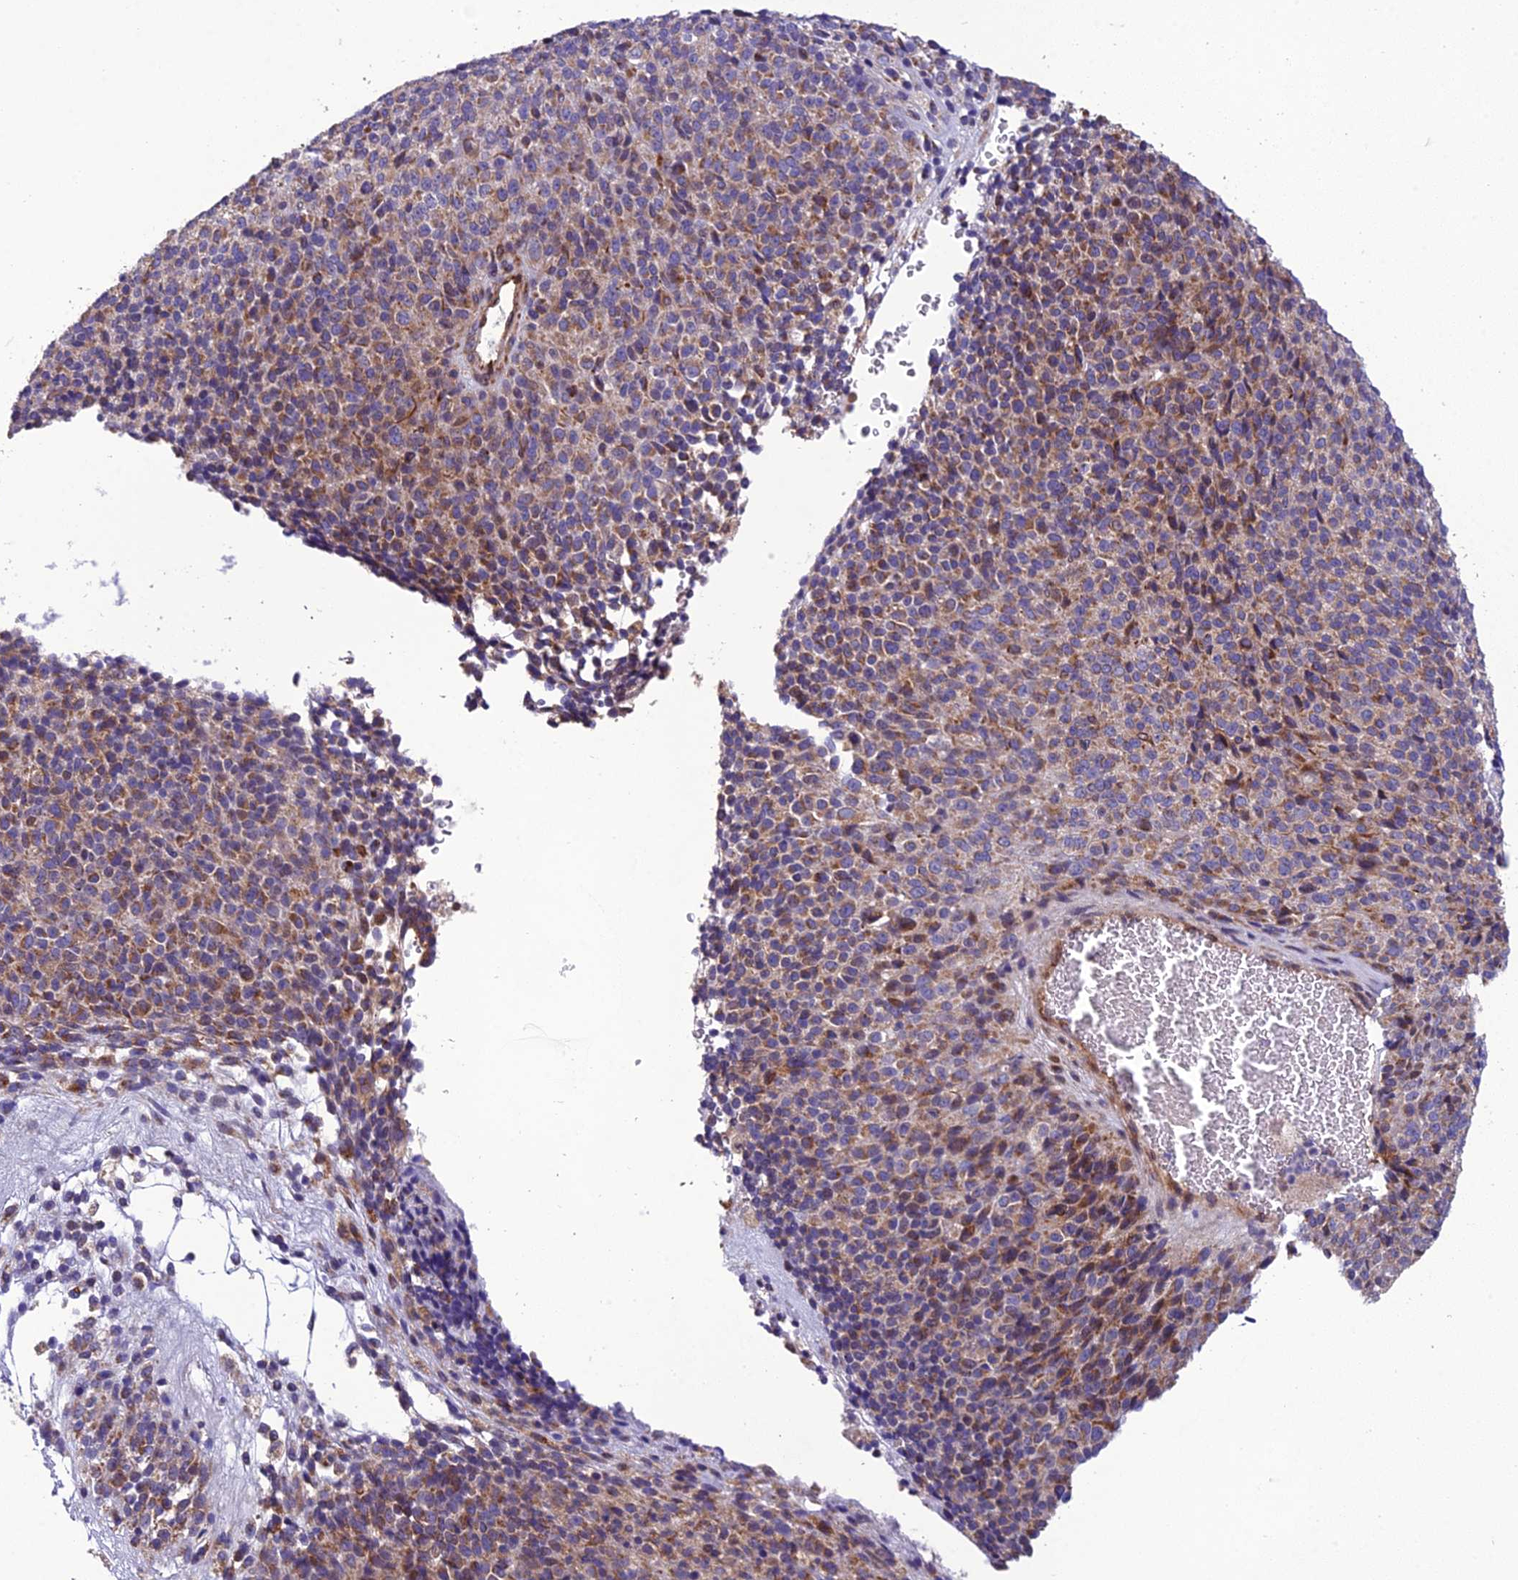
{"staining": {"intensity": "moderate", "quantity": ">75%", "location": "cytoplasmic/membranous"}, "tissue": "melanoma", "cell_type": "Tumor cells", "image_type": "cancer", "snomed": [{"axis": "morphology", "description": "Malignant melanoma, Metastatic site"}, {"axis": "topography", "description": "Brain"}], "caption": "A brown stain shows moderate cytoplasmic/membranous staining of a protein in human melanoma tumor cells. Nuclei are stained in blue.", "gene": "GIMAP1", "patient": {"sex": "female", "age": 56}}